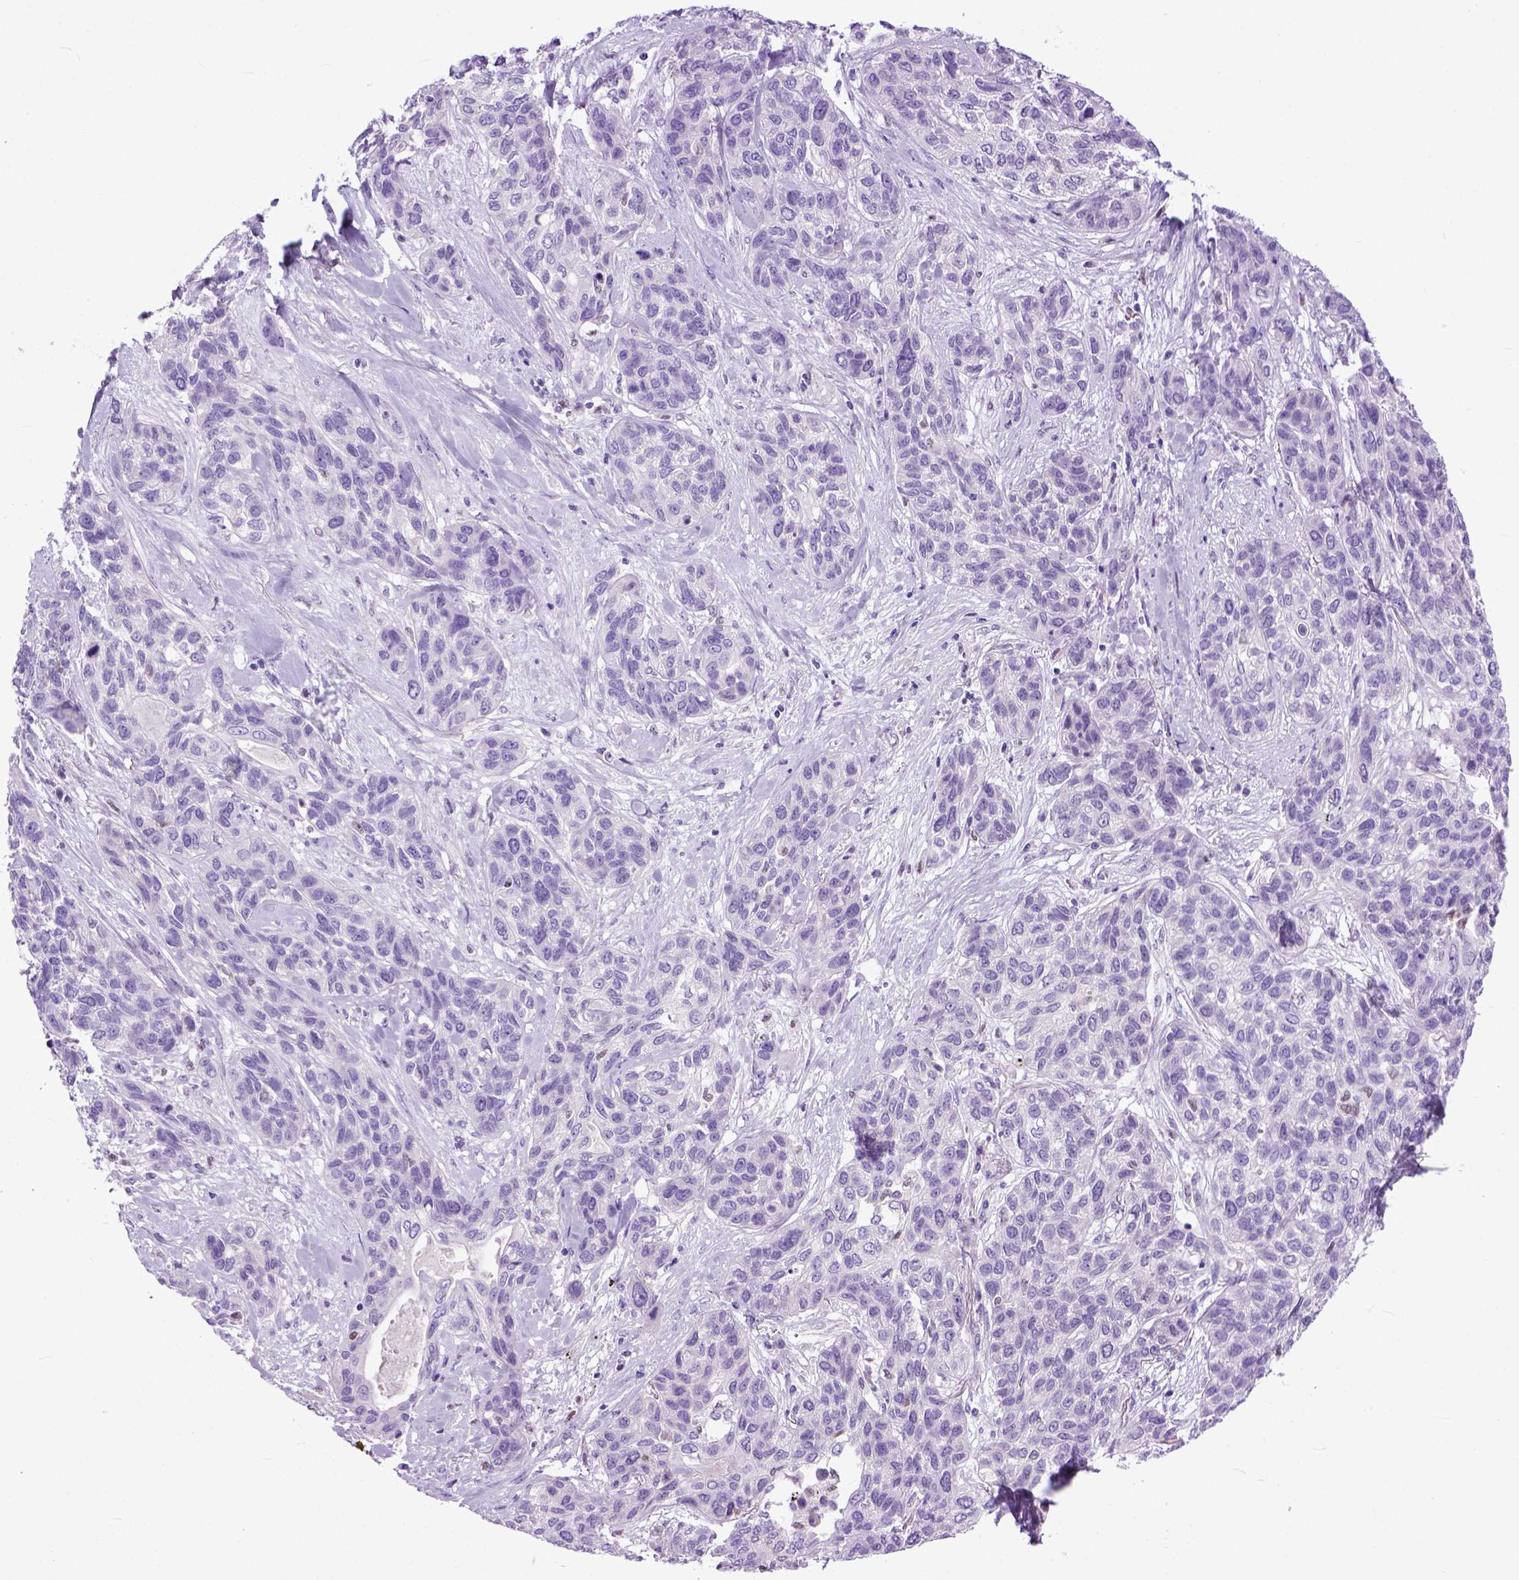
{"staining": {"intensity": "negative", "quantity": "none", "location": "none"}, "tissue": "lung cancer", "cell_type": "Tumor cells", "image_type": "cancer", "snomed": [{"axis": "morphology", "description": "Squamous cell carcinoma, NOS"}, {"axis": "topography", "description": "Lung"}], "caption": "Tumor cells are negative for brown protein staining in lung cancer (squamous cell carcinoma).", "gene": "CRB1", "patient": {"sex": "female", "age": 70}}